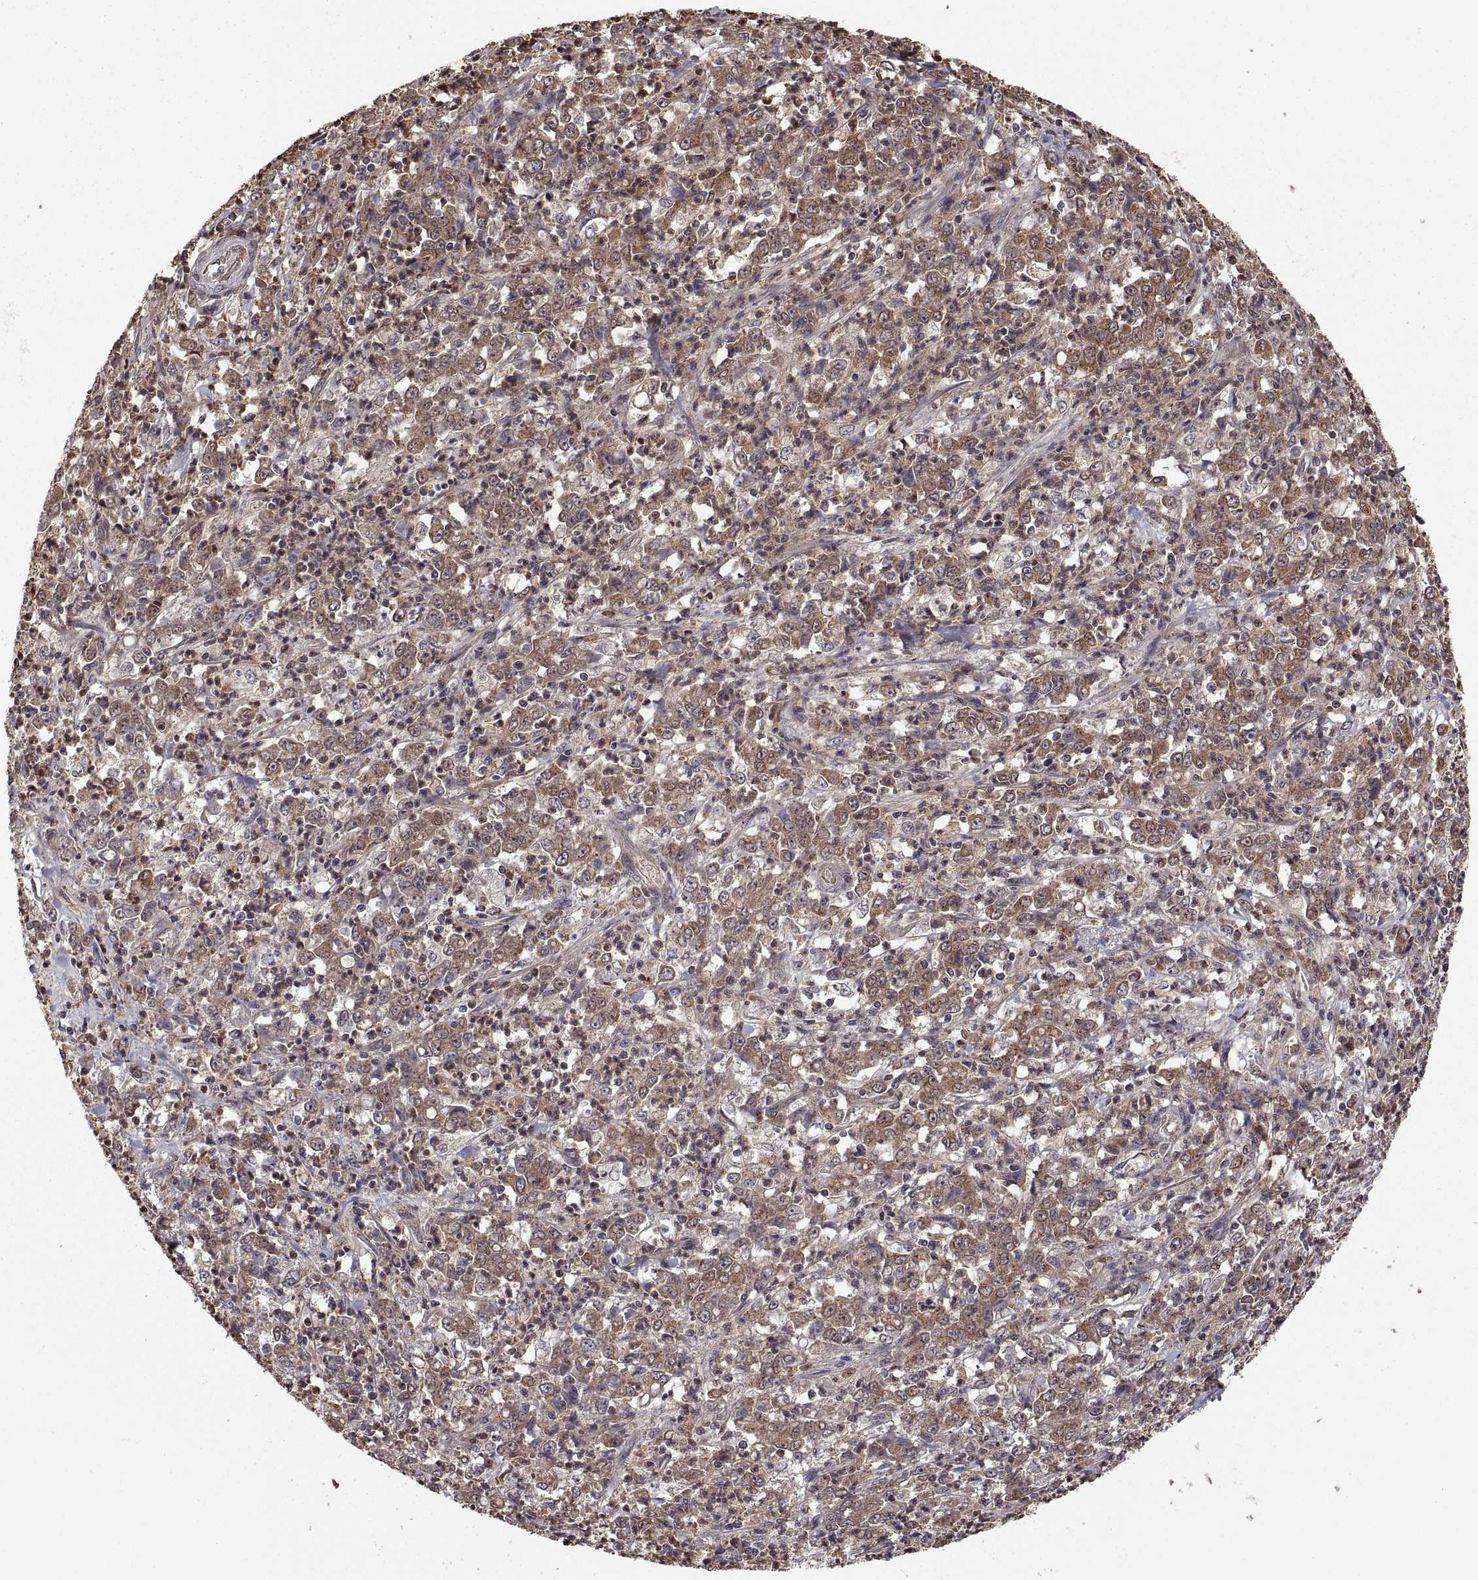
{"staining": {"intensity": "moderate", "quantity": "25%-75%", "location": "cytoplasmic/membranous"}, "tissue": "stomach cancer", "cell_type": "Tumor cells", "image_type": "cancer", "snomed": [{"axis": "morphology", "description": "Adenocarcinoma, NOS"}, {"axis": "topography", "description": "Stomach, lower"}], "caption": "An immunohistochemistry (IHC) photomicrograph of neoplastic tissue is shown. Protein staining in brown shows moderate cytoplasmic/membranous positivity in adenocarcinoma (stomach) within tumor cells.", "gene": "ZNRF2", "patient": {"sex": "female", "age": 71}}